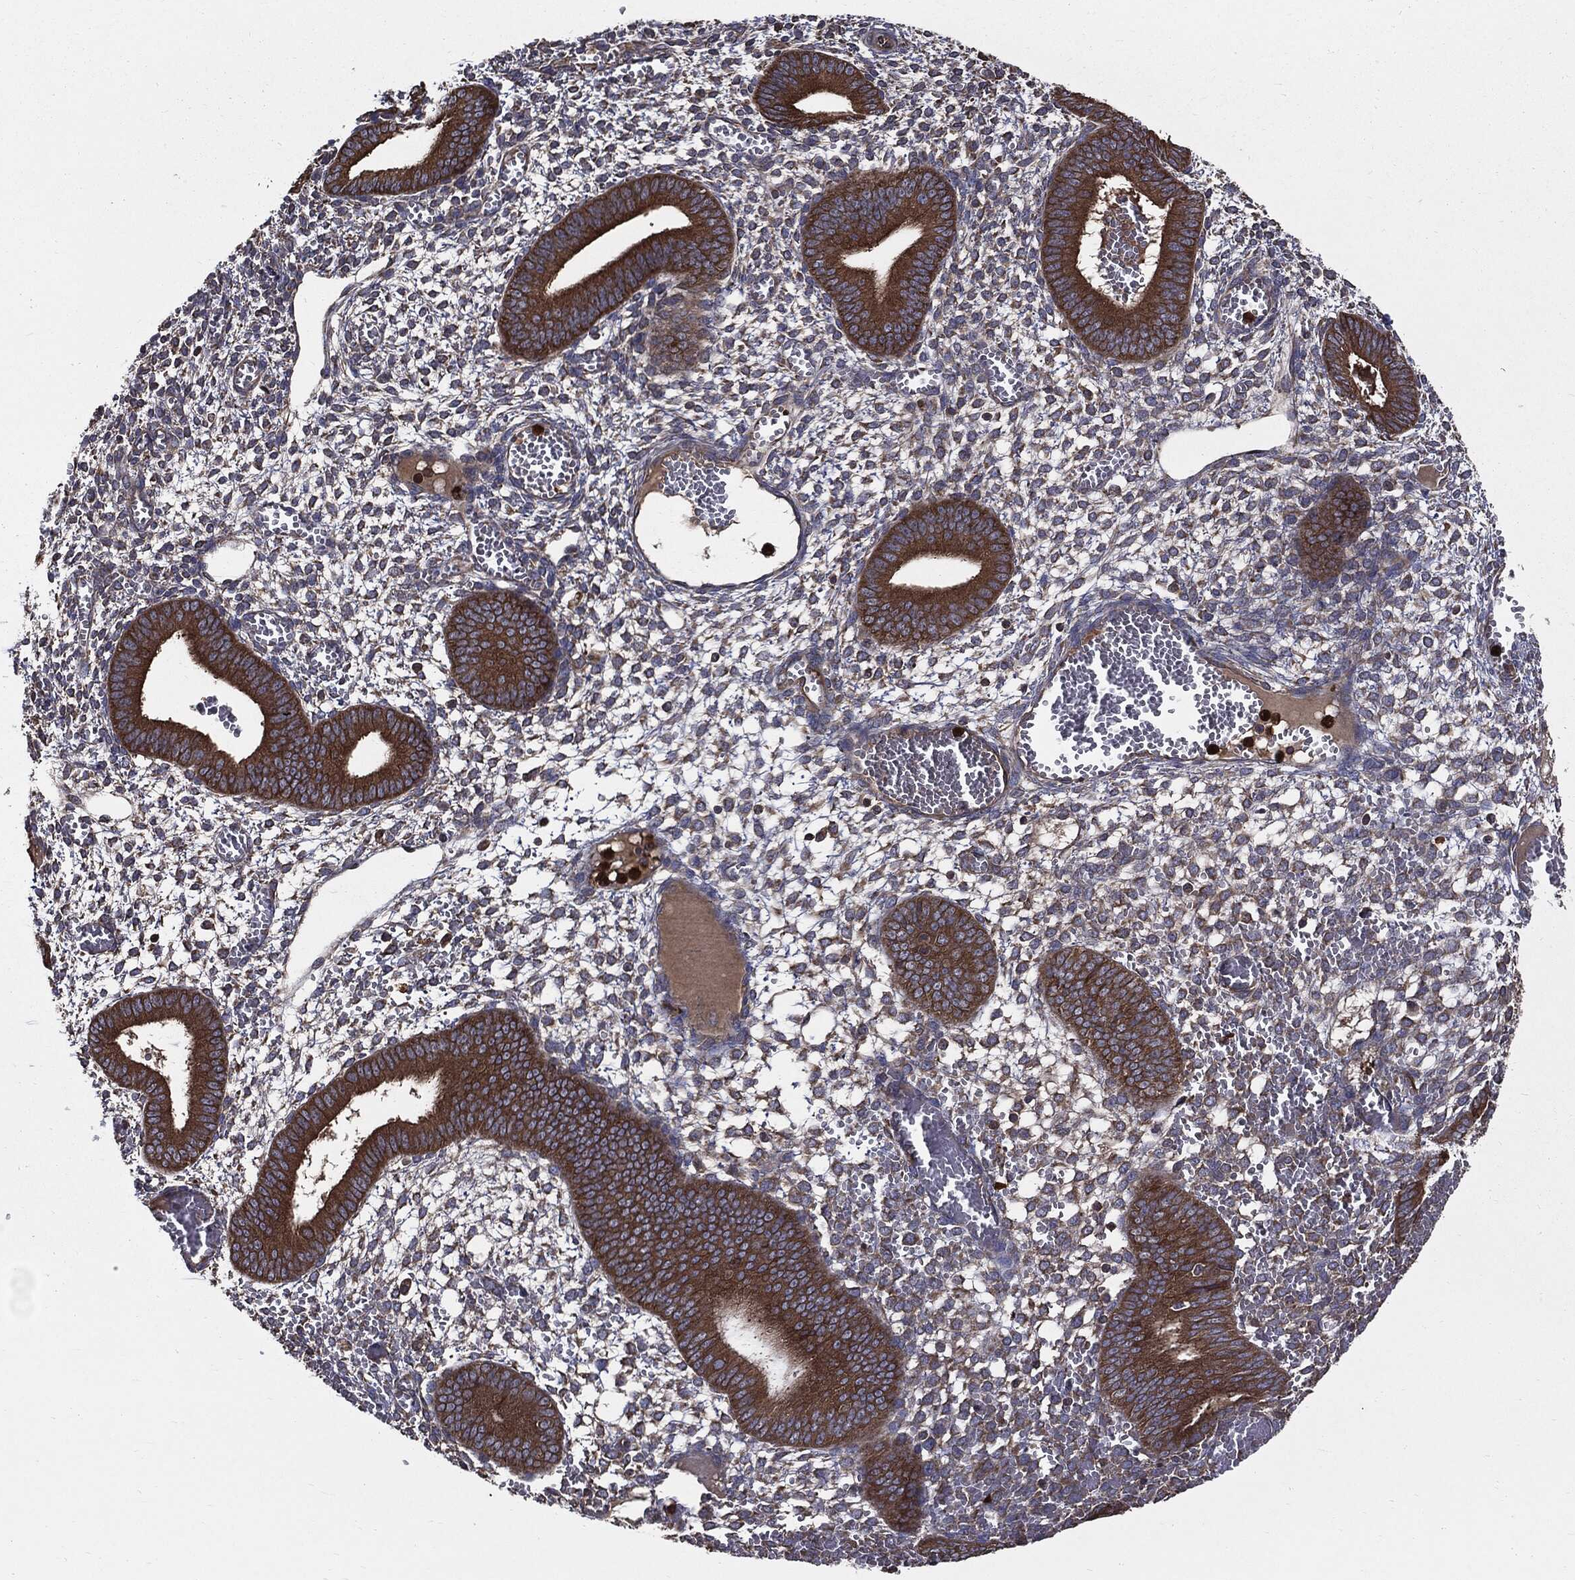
{"staining": {"intensity": "strong", "quantity": "<25%", "location": "cytoplasmic/membranous"}, "tissue": "endometrium", "cell_type": "Cells in endometrial stroma", "image_type": "normal", "snomed": [{"axis": "morphology", "description": "Normal tissue, NOS"}, {"axis": "topography", "description": "Endometrium"}], "caption": "Benign endometrium was stained to show a protein in brown. There is medium levels of strong cytoplasmic/membranous expression in approximately <25% of cells in endometrial stroma. (DAB (3,3'-diaminobenzidine) IHC with brightfield microscopy, high magnification).", "gene": "PDCD6IP", "patient": {"sex": "female", "age": 42}}